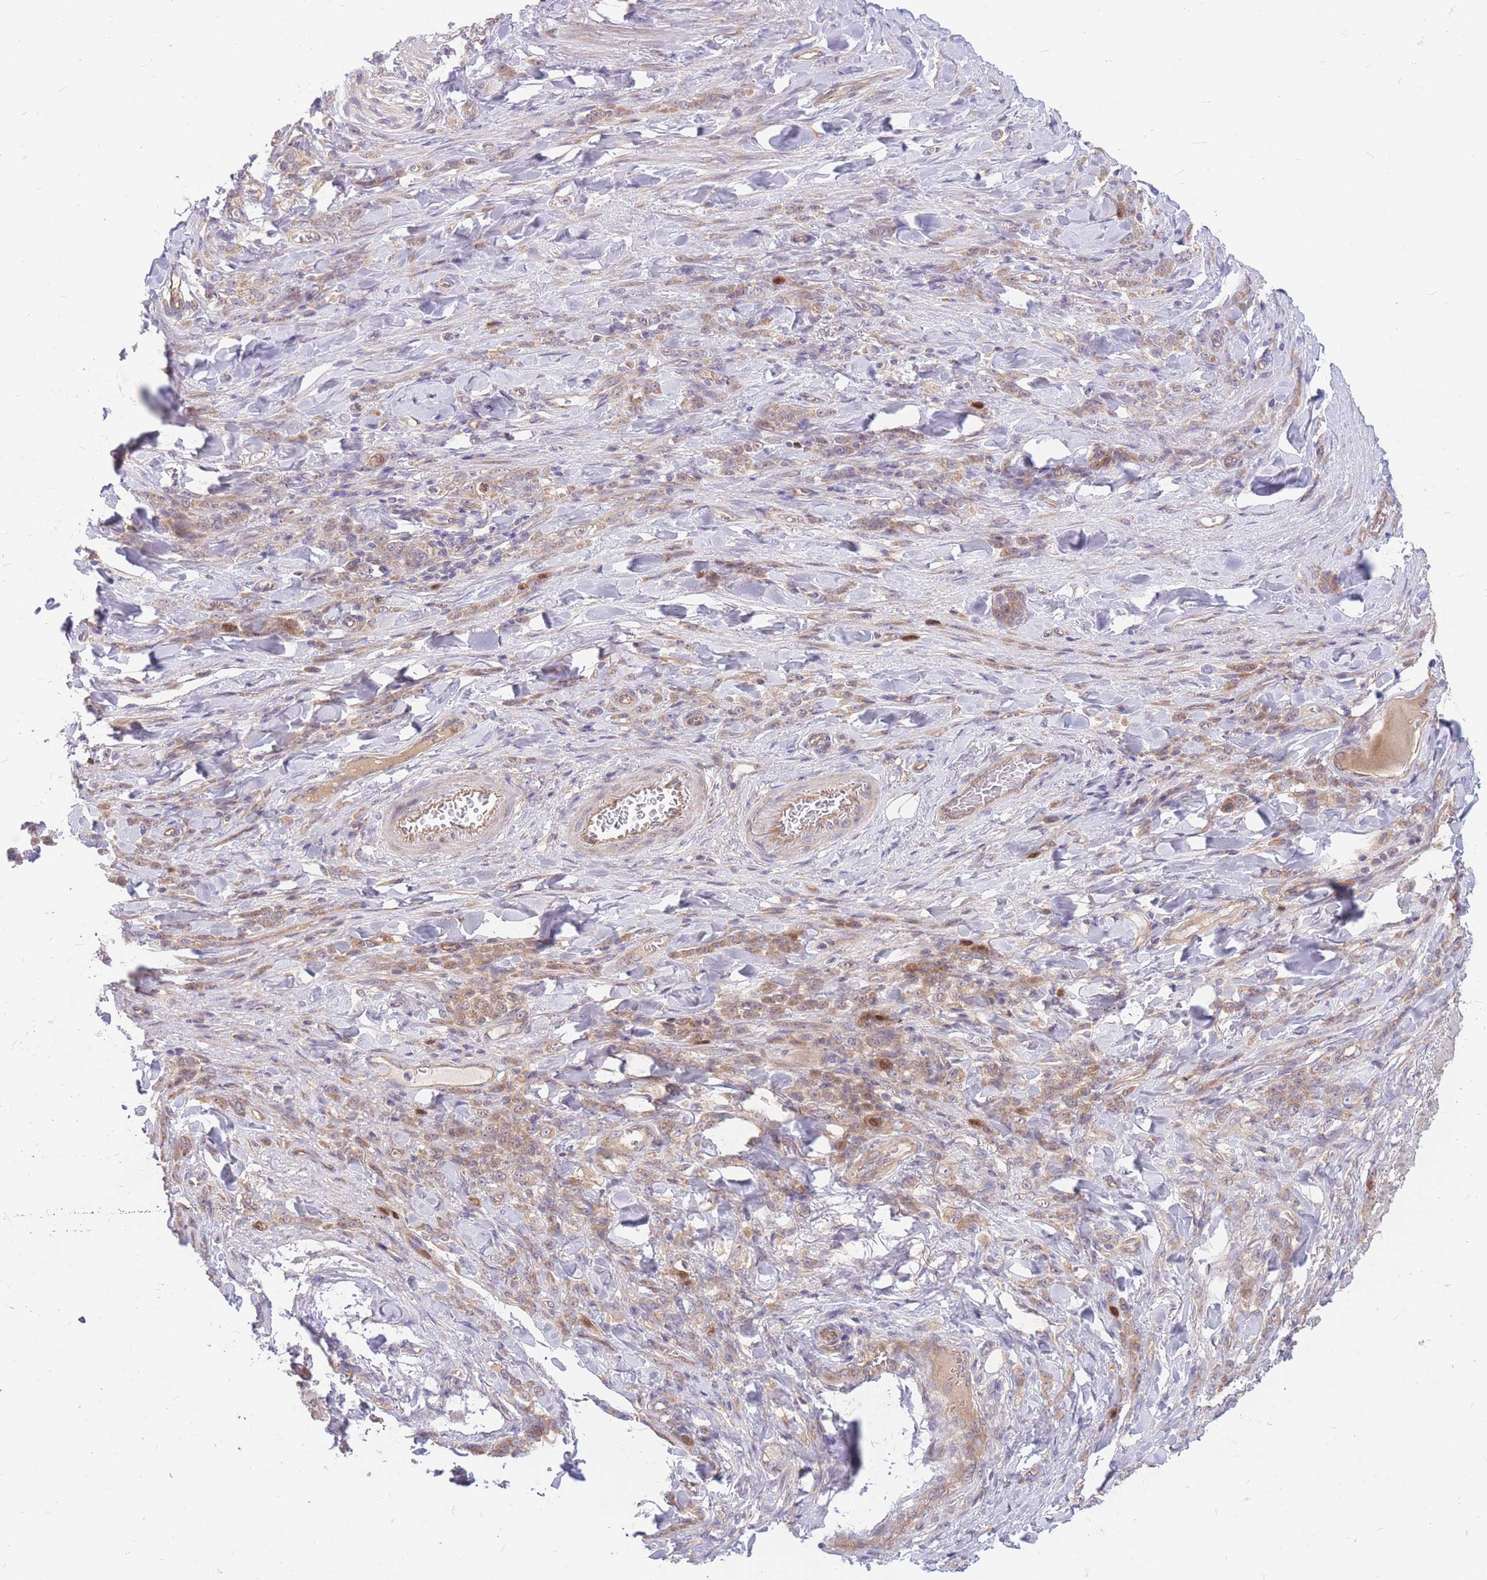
{"staining": {"intensity": "weak", "quantity": ">75%", "location": "cytoplasmic/membranous"}, "tissue": "stomach cancer", "cell_type": "Tumor cells", "image_type": "cancer", "snomed": [{"axis": "morphology", "description": "Normal tissue, NOS"}, {"axis": "morphology", "description": "Adenocarcinoma, NOS"}, {"axis": "topography", "description": "Stomach"}], "caption": "Stomach cancer (adenocarcinoma) stained with a protein marker reveals weak staining in tumor cells.", "gene": "GMNN", "patient": {"sex": "male", "age": 82}}